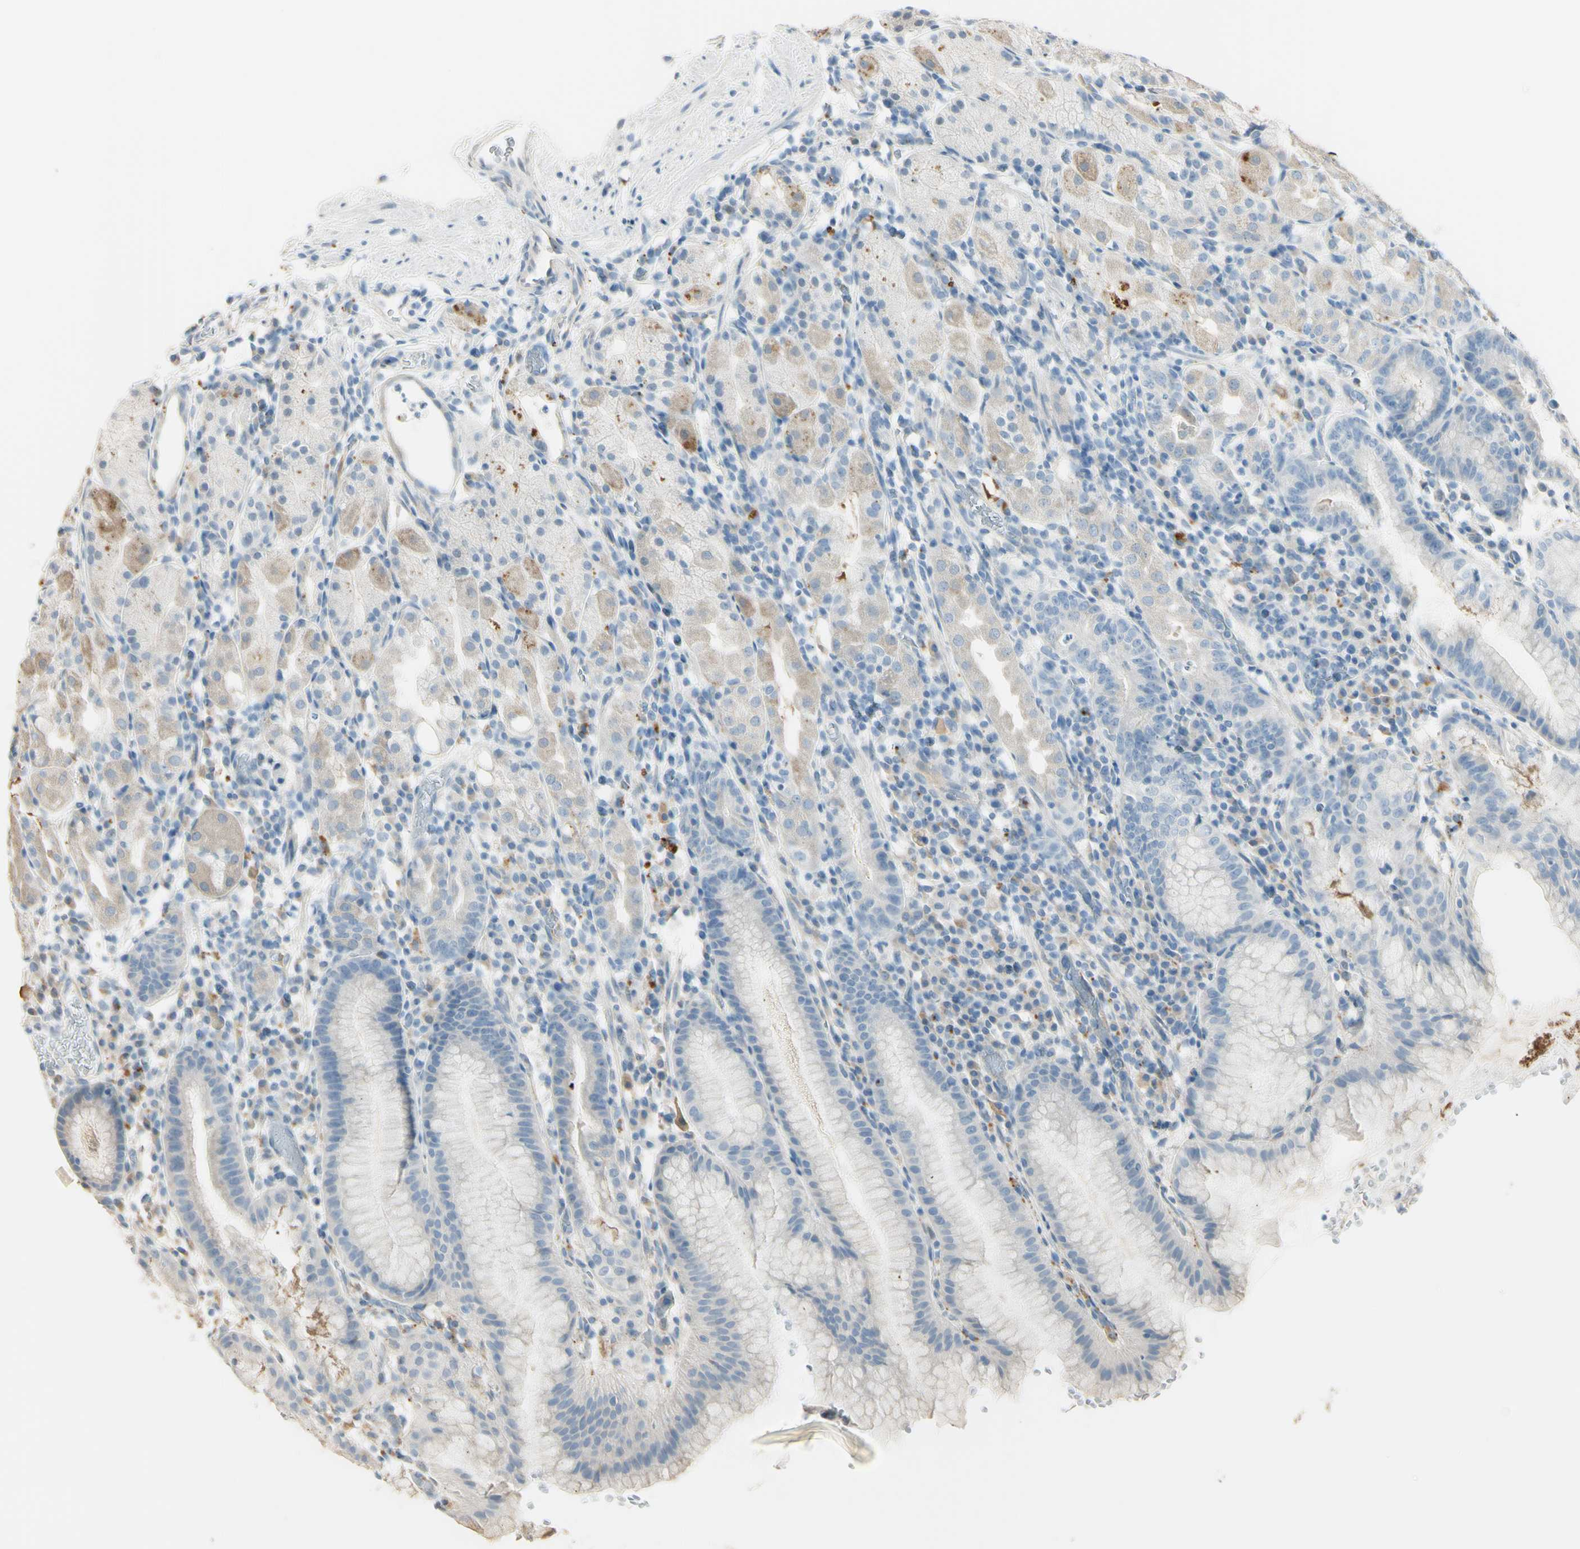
{"staining": {"intensity": "weak", "quantity": ">75%", "location": "cytoplasmic/membranous"}, "tissue": "stomach", "cell_type": "Glandular cells", "image_type": "normal", "snomed": [{"axis": "morphology", "description": "Normal tissue, NOS"}, {"axis": "topography", "description": "Stomach"}, {"axis": "topography", "description": "Stomach, lower"}], "caption": "IHC (DAB) staining of normal stomach displays weak cytoplasmic/membranous protein staining in about >75% of glandular cells. Using DAB (3,3'-diaminobenzidine) (brown) and hematoxylin (blue) stains, captured at high magnification using brightfield microscopy.", "gene": "ANGPTL1", "patient": {"sex": "female", "age": 75}}